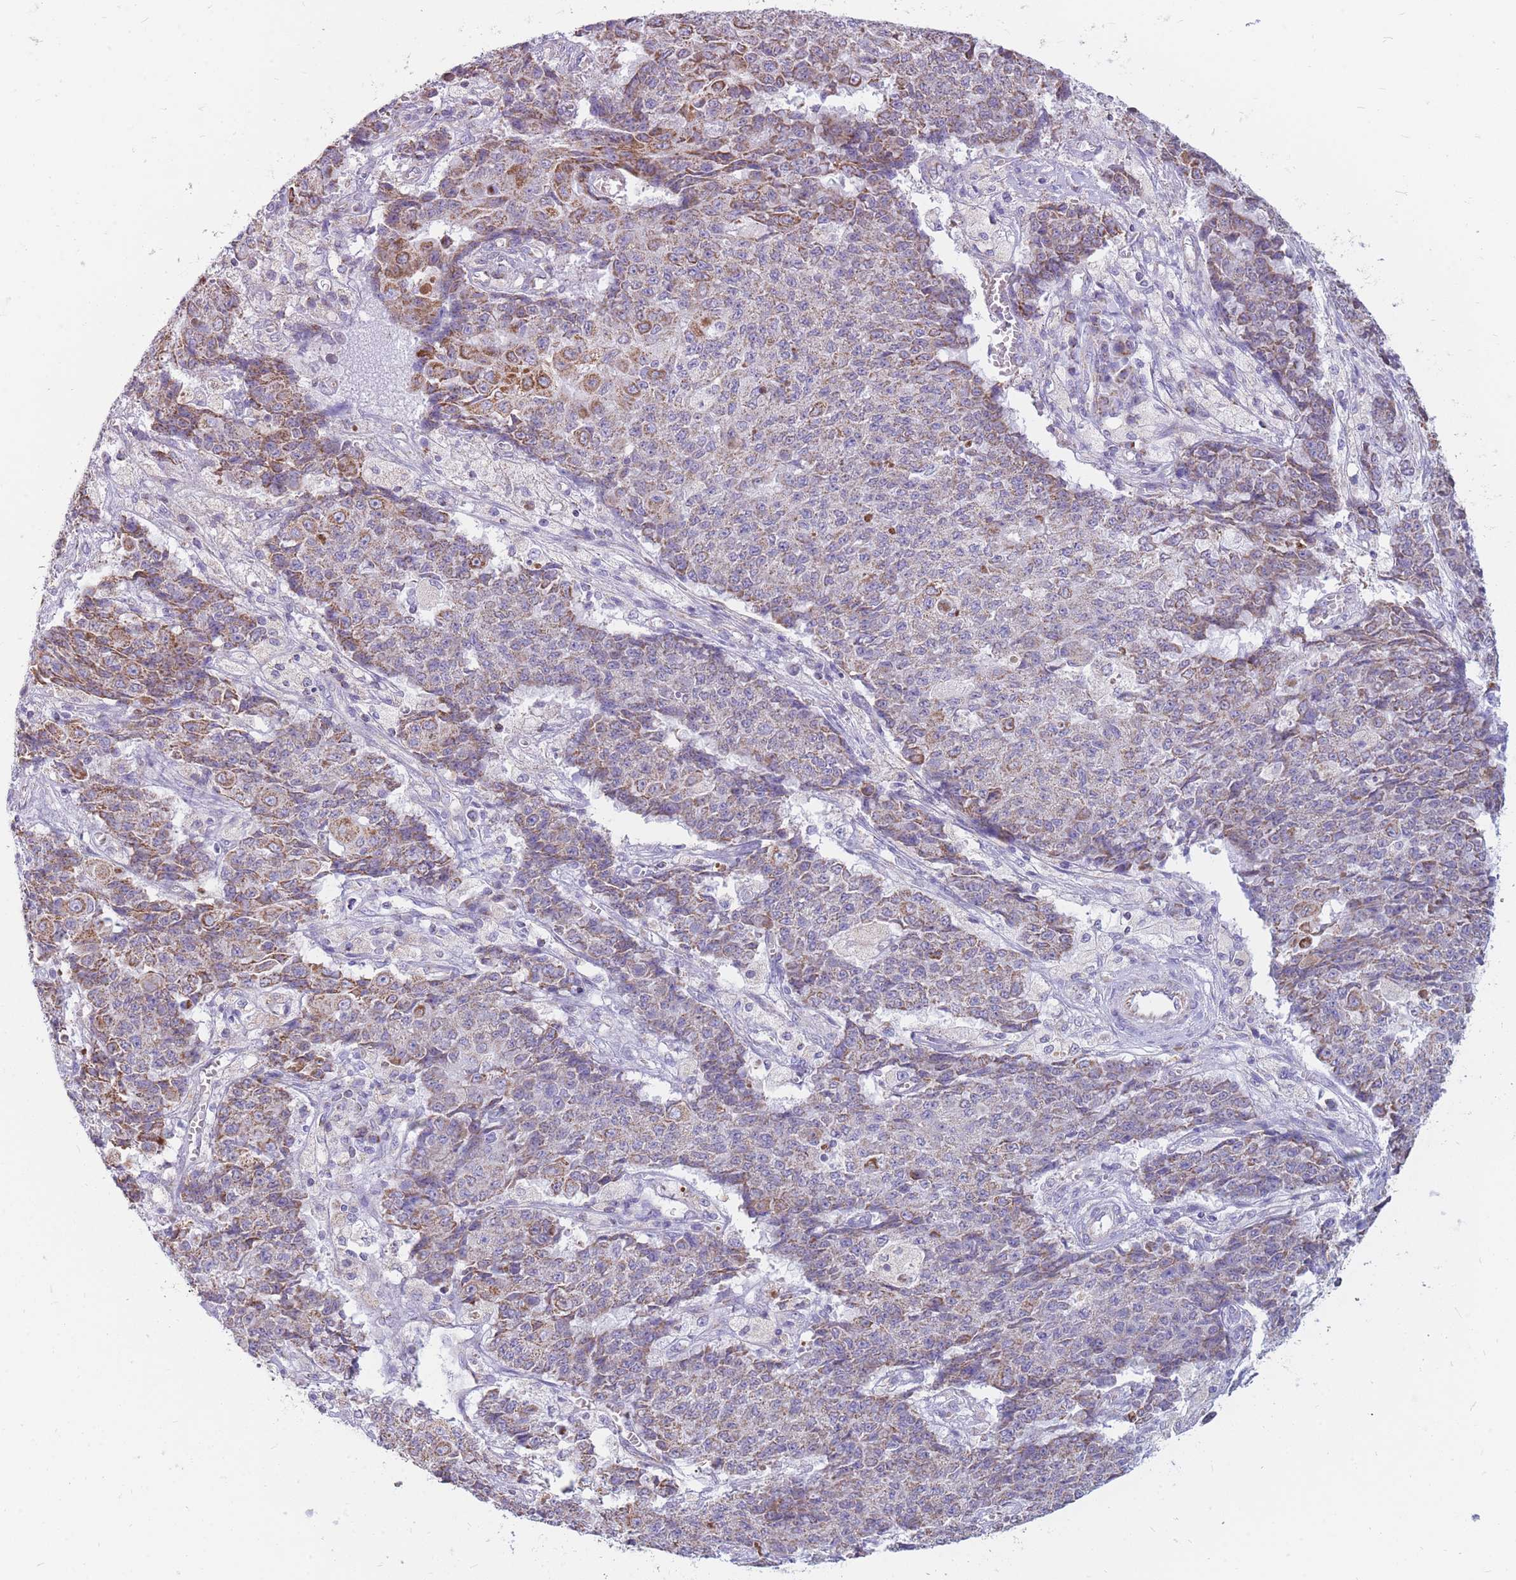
{"staining": {"intensity": "moderate", "quantity": "<25%", "location": "cytoplasmic/membranous"}, "tissue": "ovarian cancer", "cell_type": "Tumor cells", "image_type": "cancer", "snomed": [{"axis": "morphology", "description": "Carcinoma, endometroid"}, {"axis": "topography", "description": "Ovary"}], "caption": "Immunohistochemistry (IHC) of ovarian cancer reveals low levels of moderate cytoplasmic/membranous staining in approximately <25% of tumor cells.", "gene": "PCSK1", "patient": {"sex": "female", "age": 42}}